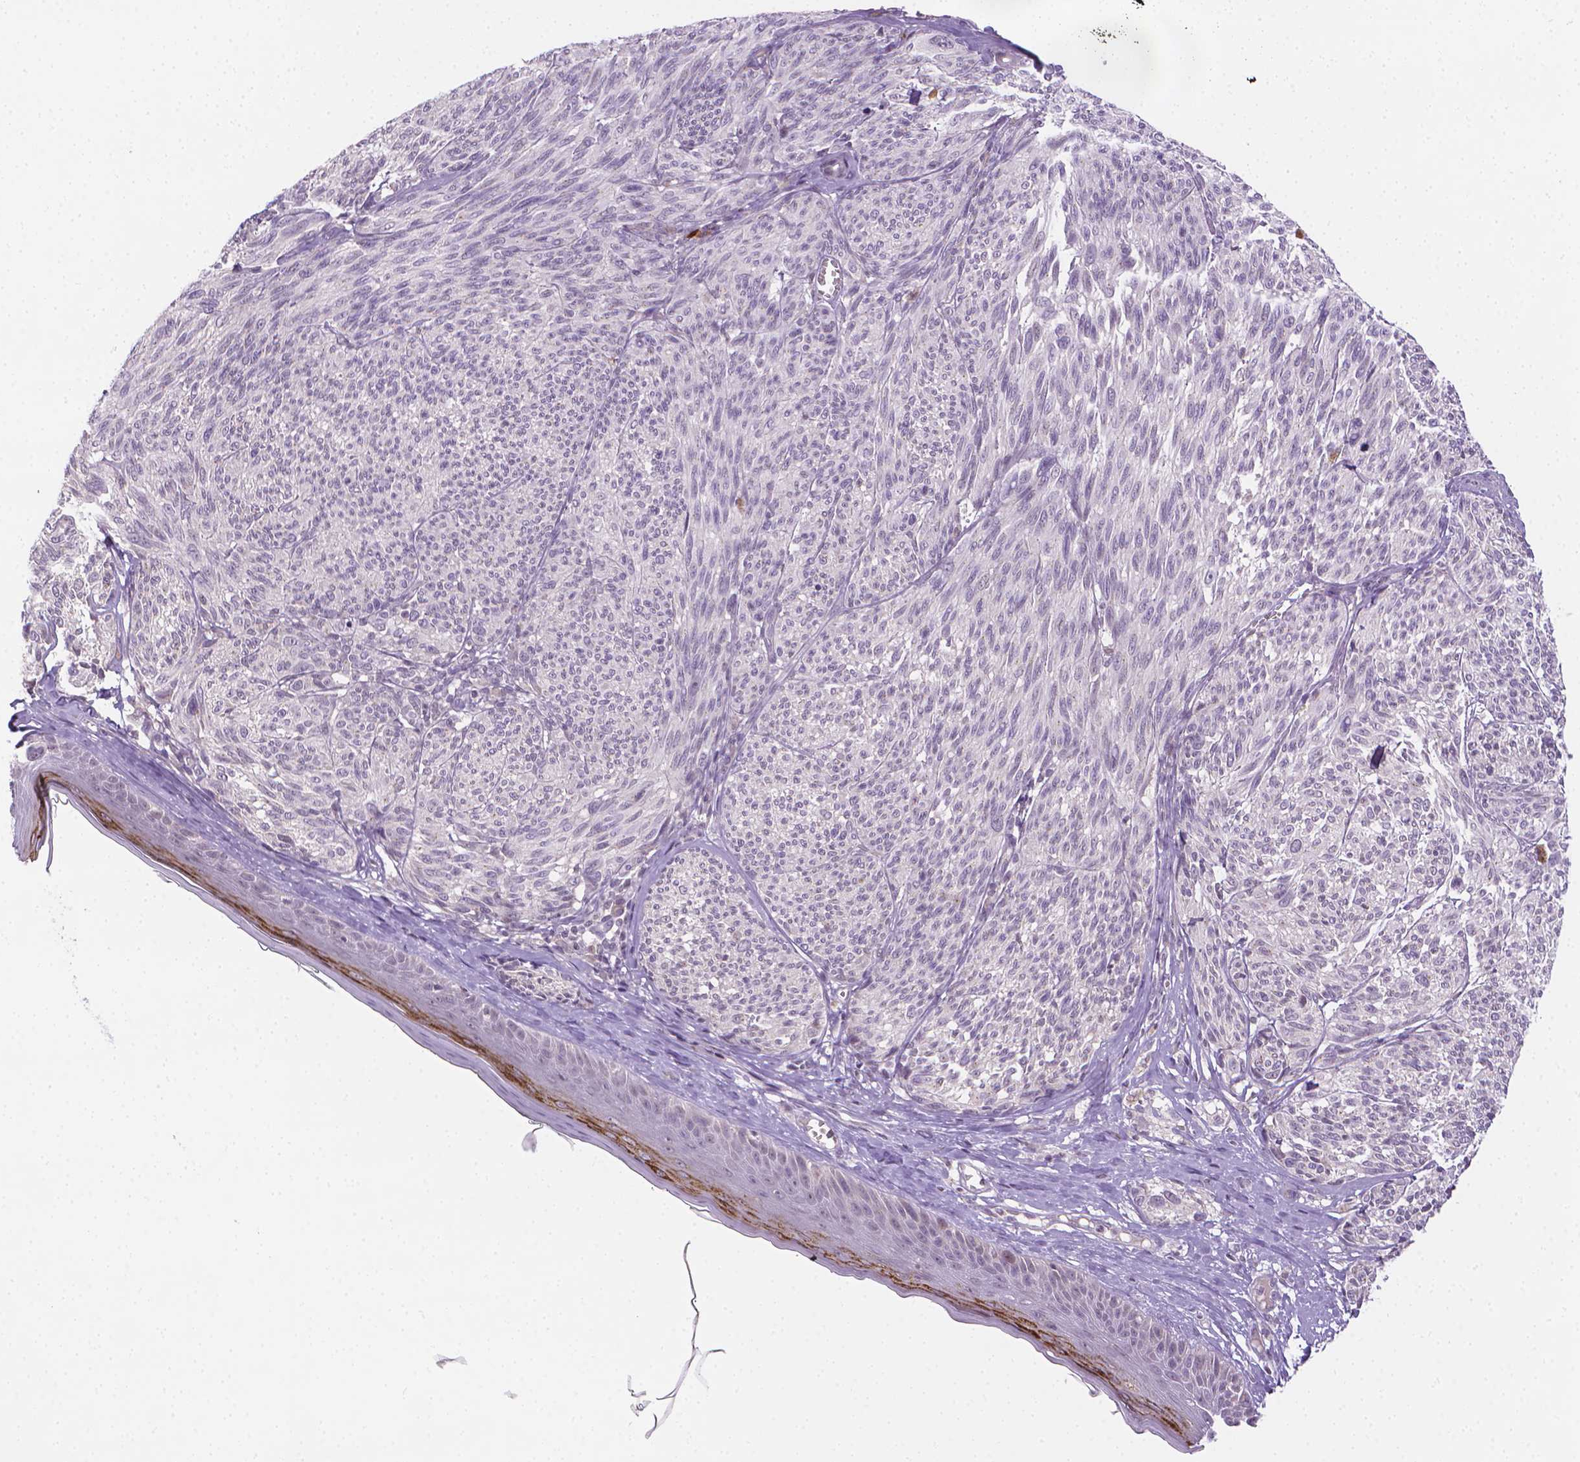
{"staining": {"intensity": "negative", "quantity": "none", "location": "none"}, "tissue": "melanoma", "cell_type": "Tumor cells", "image_type": "cancer", "snomed": [{"axis": "morphology", "description": "Malignant melanoma, NOS"}, {"axis": "topography", "description": "Skin"}], "caption": "Immunohistochemistry histopathology image of neoplastic tissue: human melanoma stained with DAB (3,3'-diaminobenzidine) demonstrates no significant protein positivity in tumor cells. (DAB immunohistochemistry (IHC), high magnification).", "gene": "NCAN", "patient": {"sex": "male", "age": 79}}